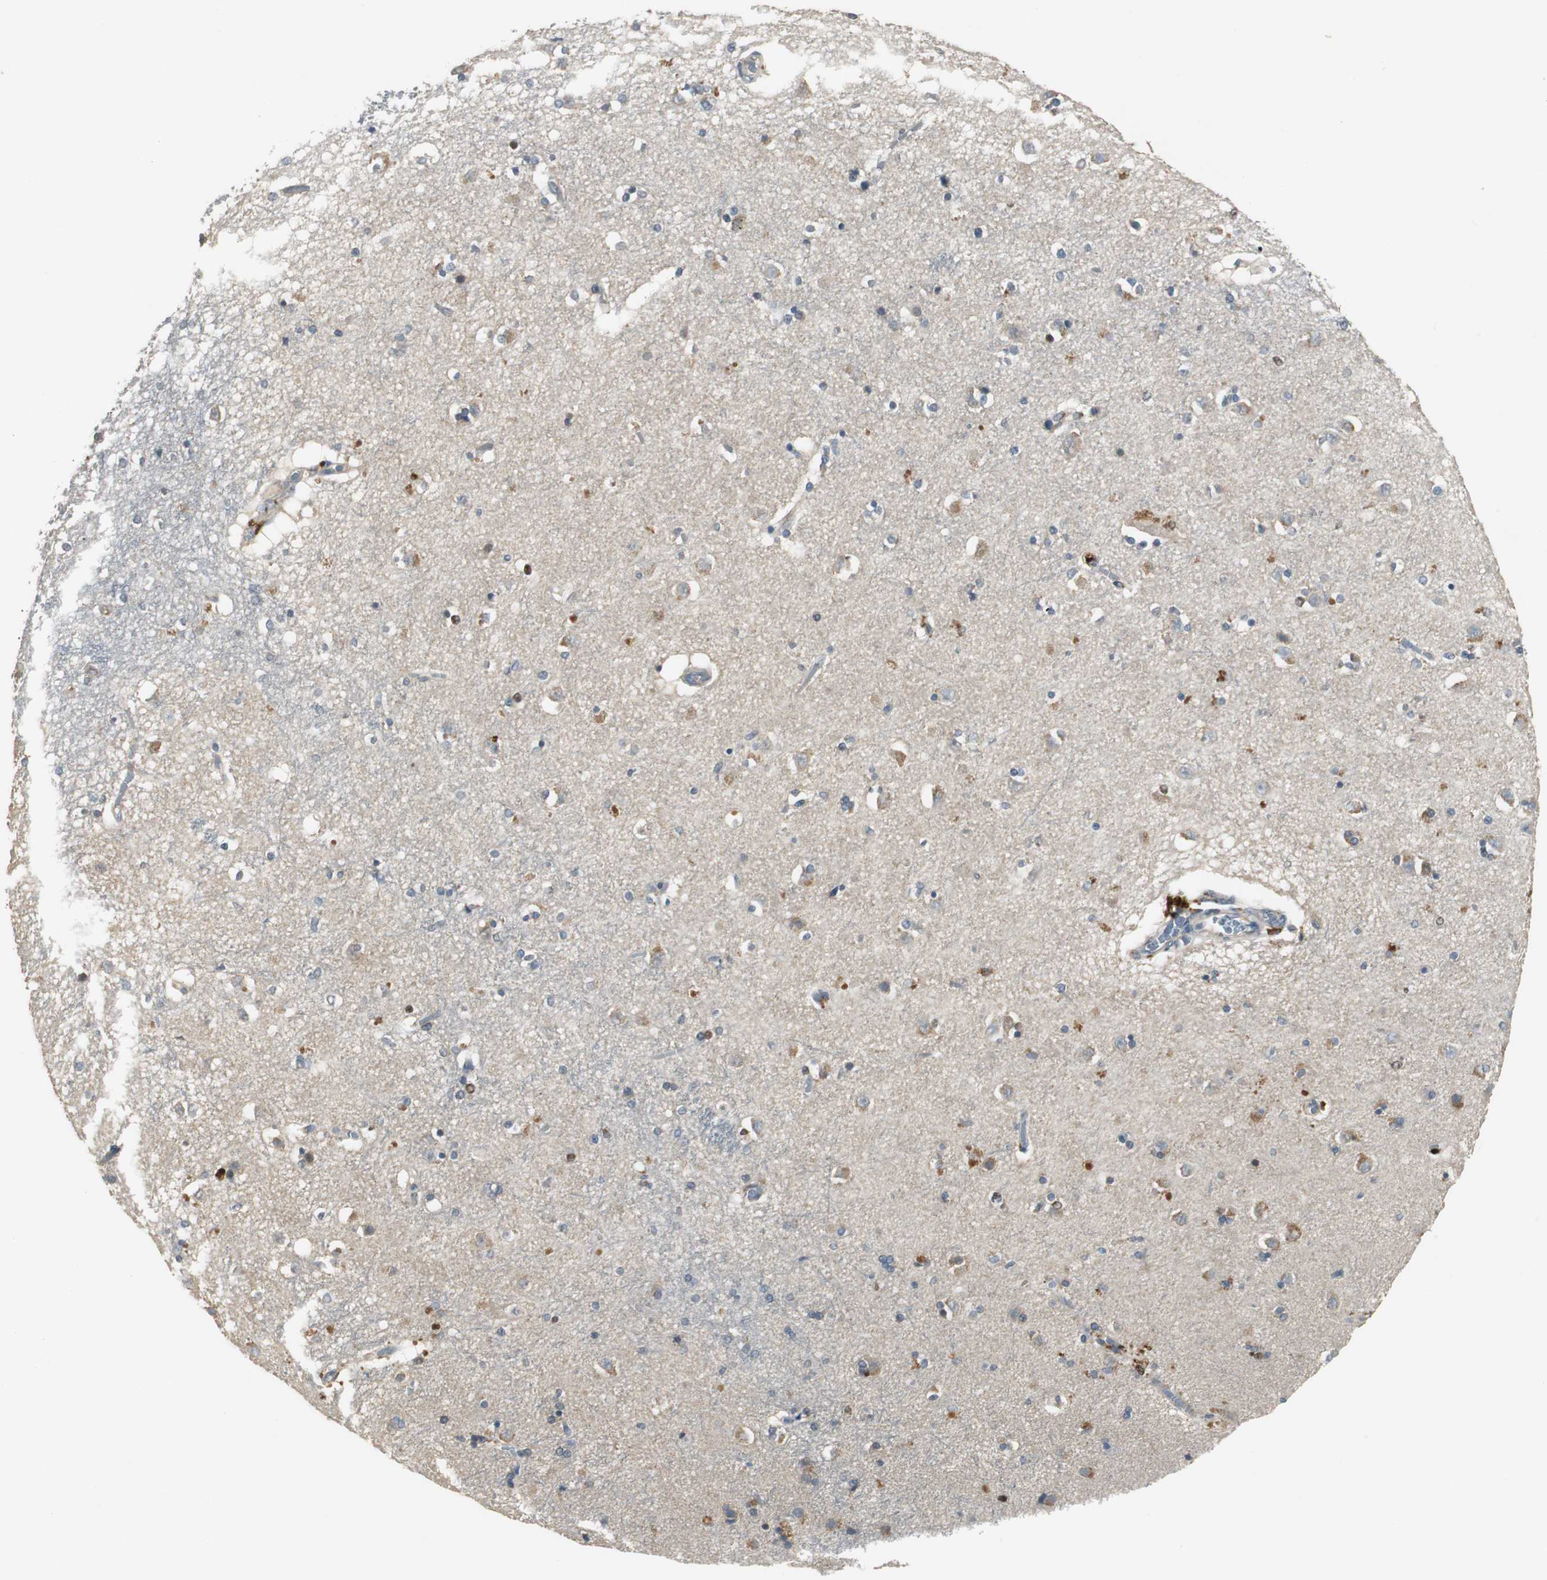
{"staining": {"intensity": "negative", "quantity": "none", "location": "none"}, "tissue": "caudate", "cell_type": "Glial cells", "image_type": "normal", "snomed": [{"axis": "morphology", "description": "Normal tissue, NOS"}, {"axis": "topography", "description": "Lateral ventricle wall"}], "caption": "Immunohistochemistry of normal human caudate reveals no expression in glial cells. Nuclei are stained in blue.", "gene": "MYT1", "patient": {"sex": "female", "age": 54}}